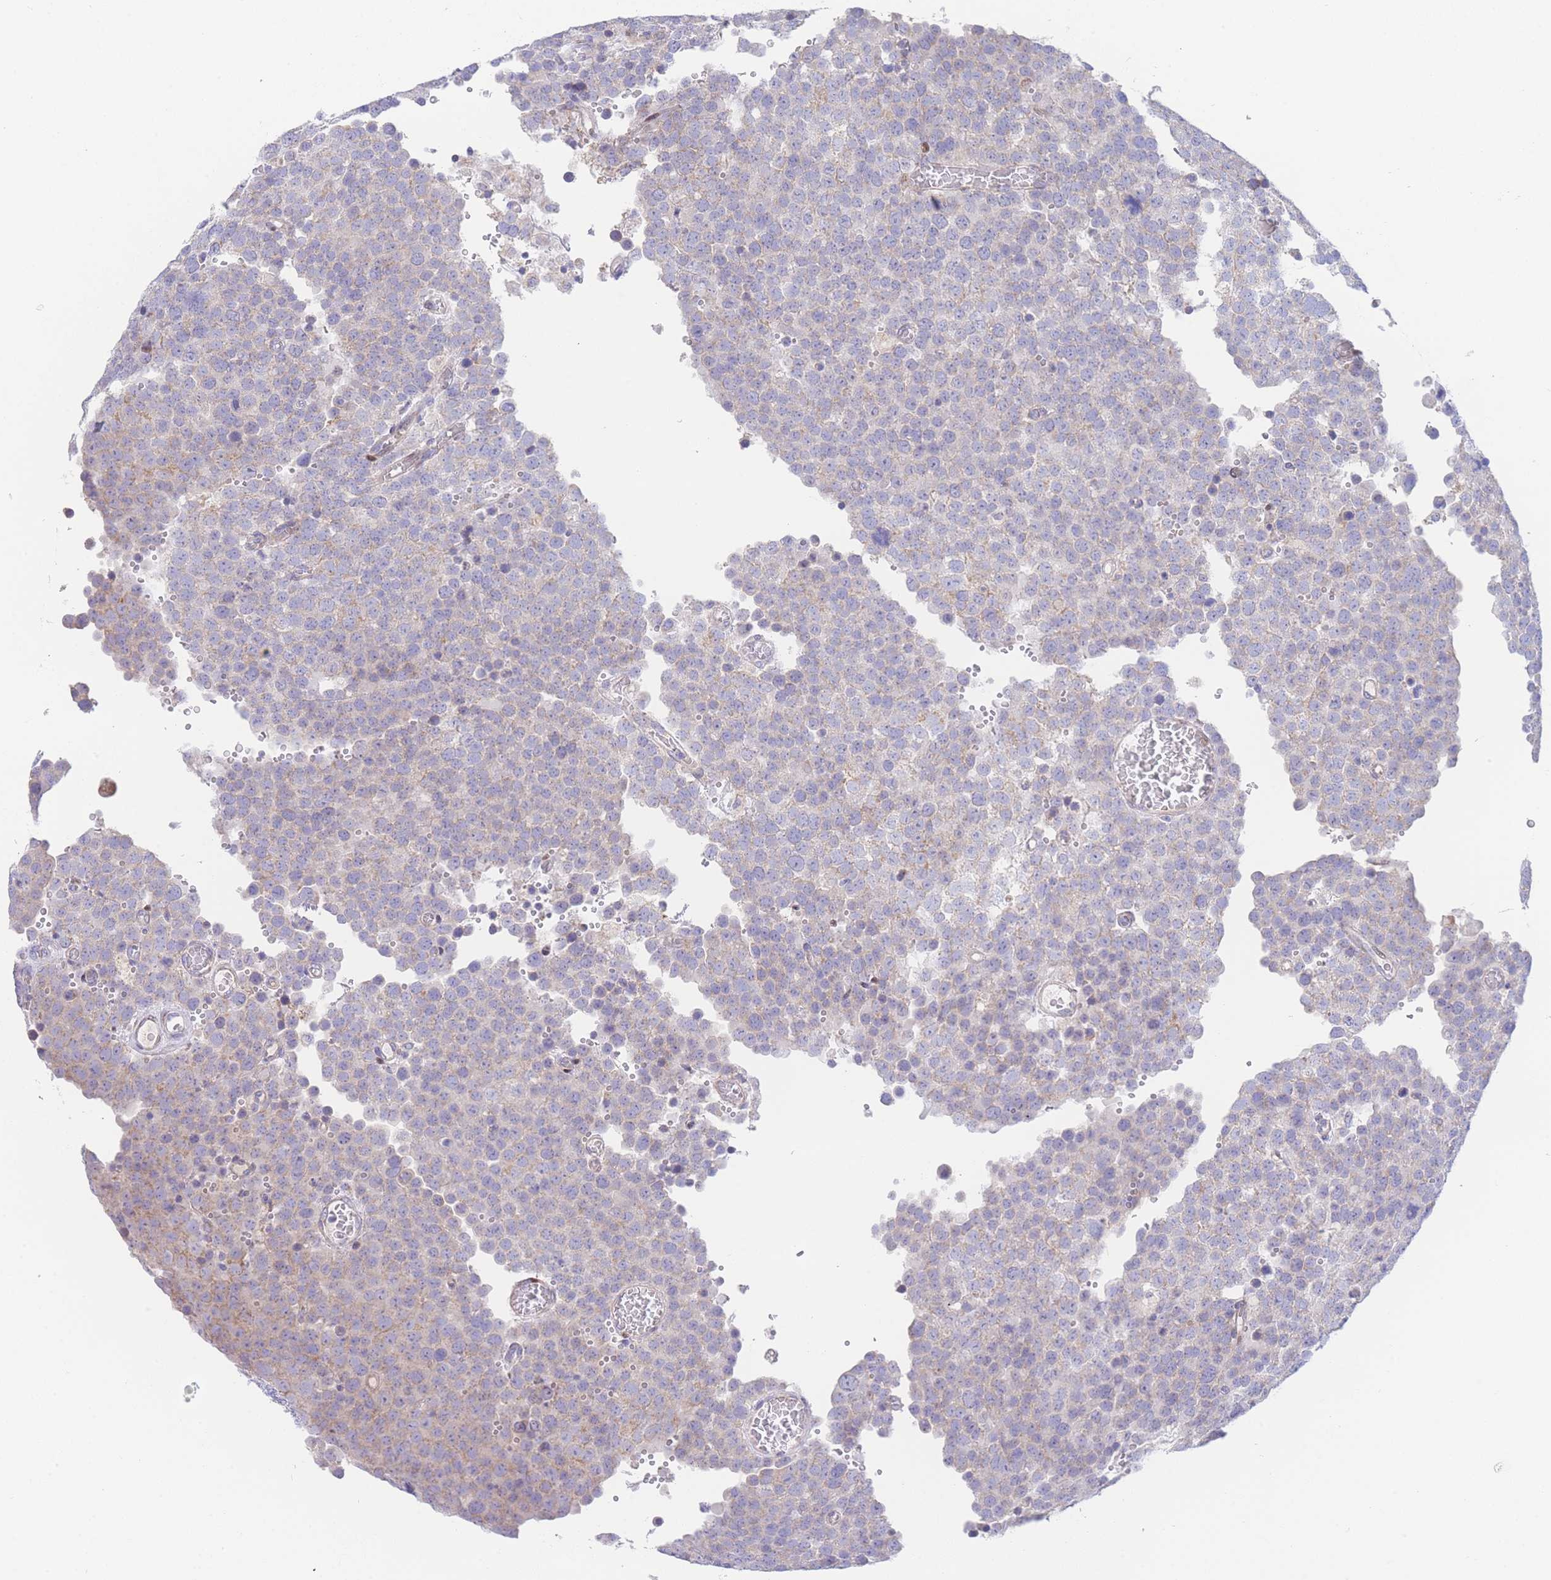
{"staining": {"intensity": "weak", "quantity": "<25%", "location": "cytoplasmic/membranous"}, "tissue": "testis cancer", "cell_type": "Tumor cells", "image_type": "cancer", "snomed": [{"axis": "morphology", "description": "Normal tissue, NOS"}, {"axis": "morphology", "description": "Seminoma, NOS"}, {"axis": "topography", "description": "Testis"}], "caption": "IHC of human seminoma (testis) displays no expression in tumor cells.", "gene": "GPAM", "patient": {"sex": "male", "age": 71}}